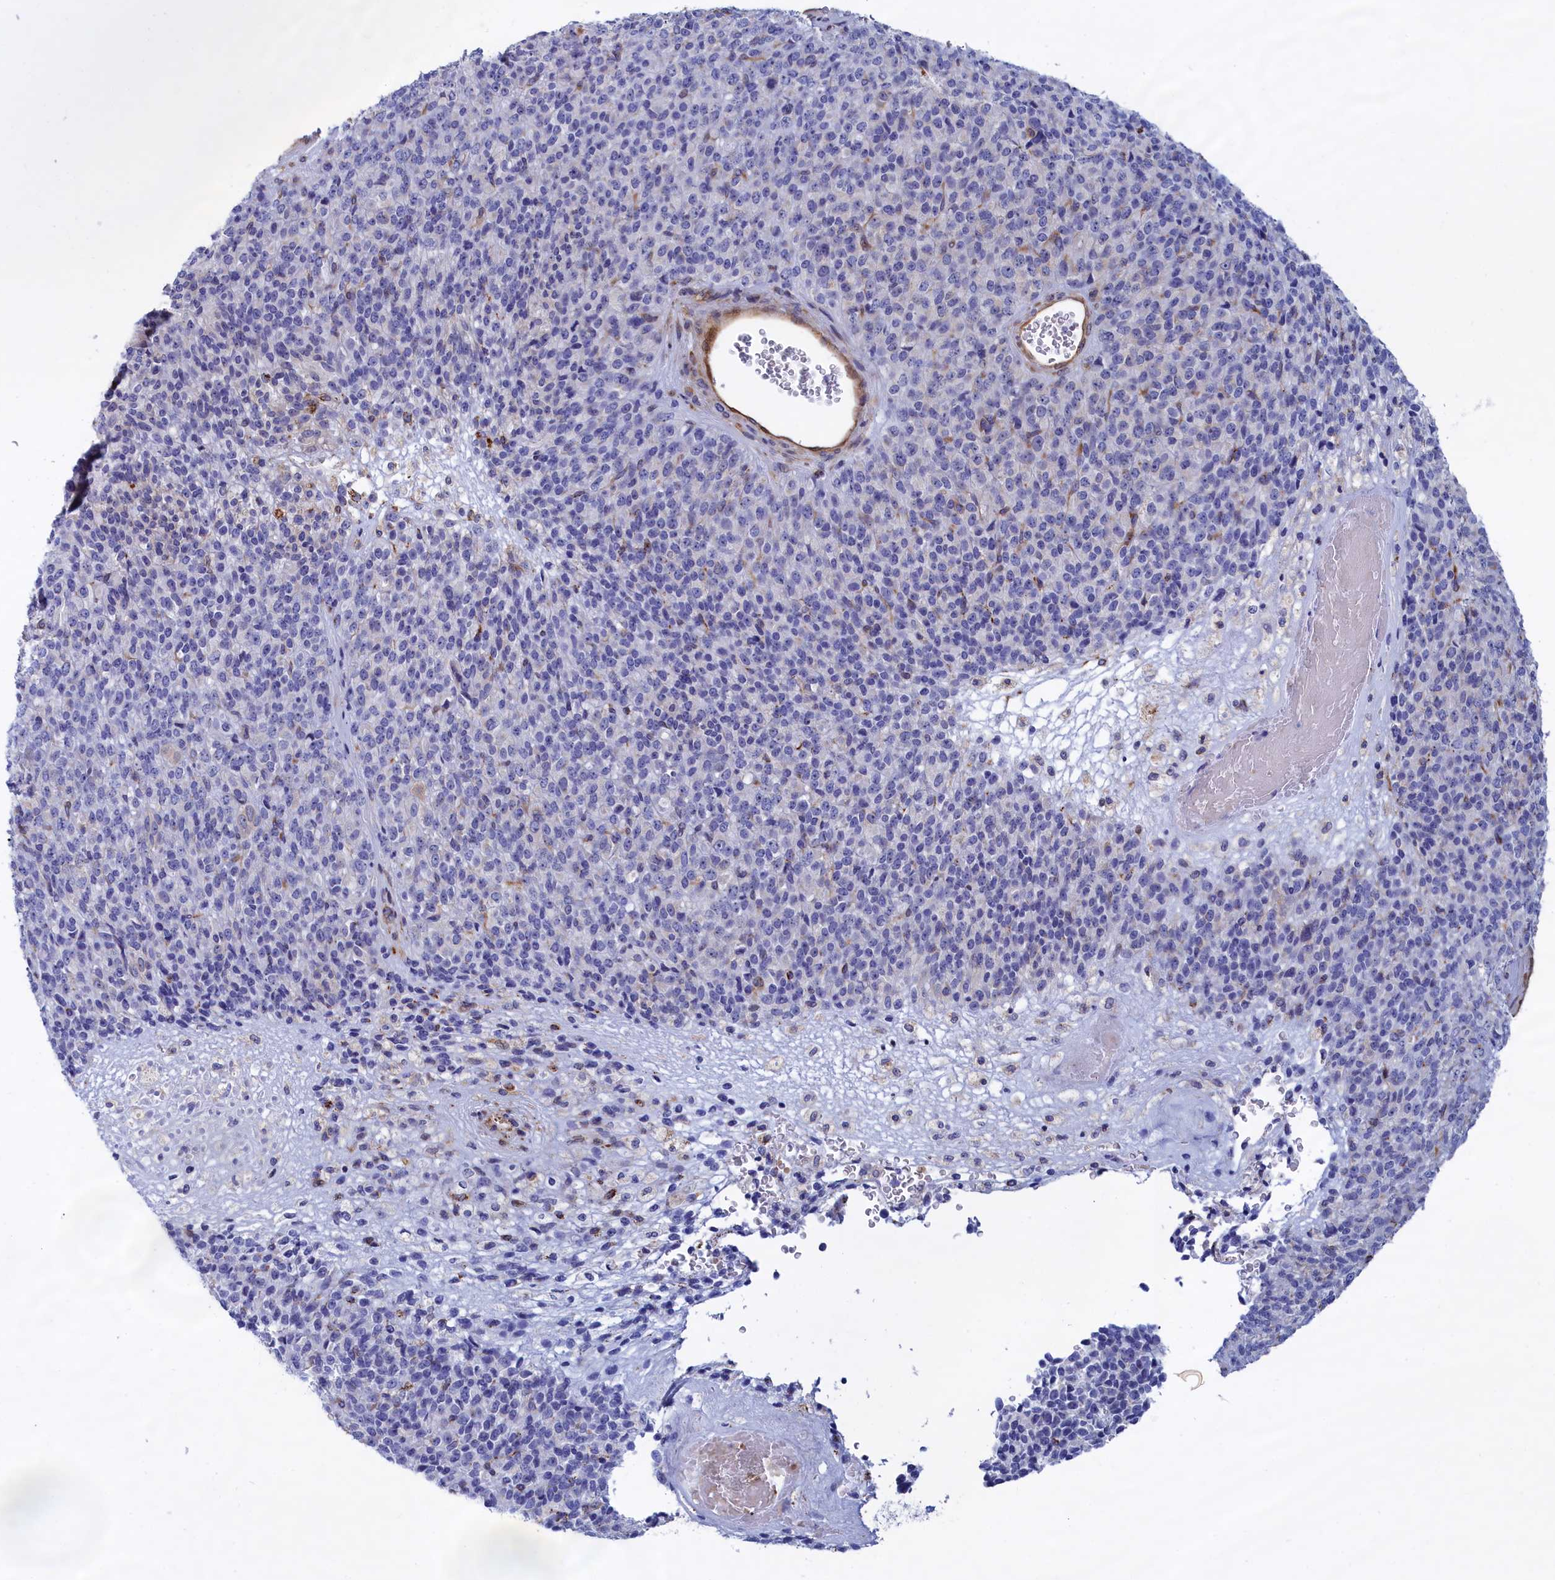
{"staining": {"intensity": "negative", "quantity": "none", "location": "none"}, "tissue": "melanoma", "cell_type": "Tumor cells", "image_type": "cancer", "snomed": [{"axis": "morphology", "description": "Malignant melanoma, Metastatic site"}, {"axis": "topography", "description": "Brain"}], "caption": "Immunohistochemistry of human melanoma shows no positivity in tumor cells. Brightfield microscopy of IHC stained with DAB (brown) and hematoxylin (blue), captured at high magnification.", "gene": "ABCC12", "patient": {"sex": "female", "age": 56}}